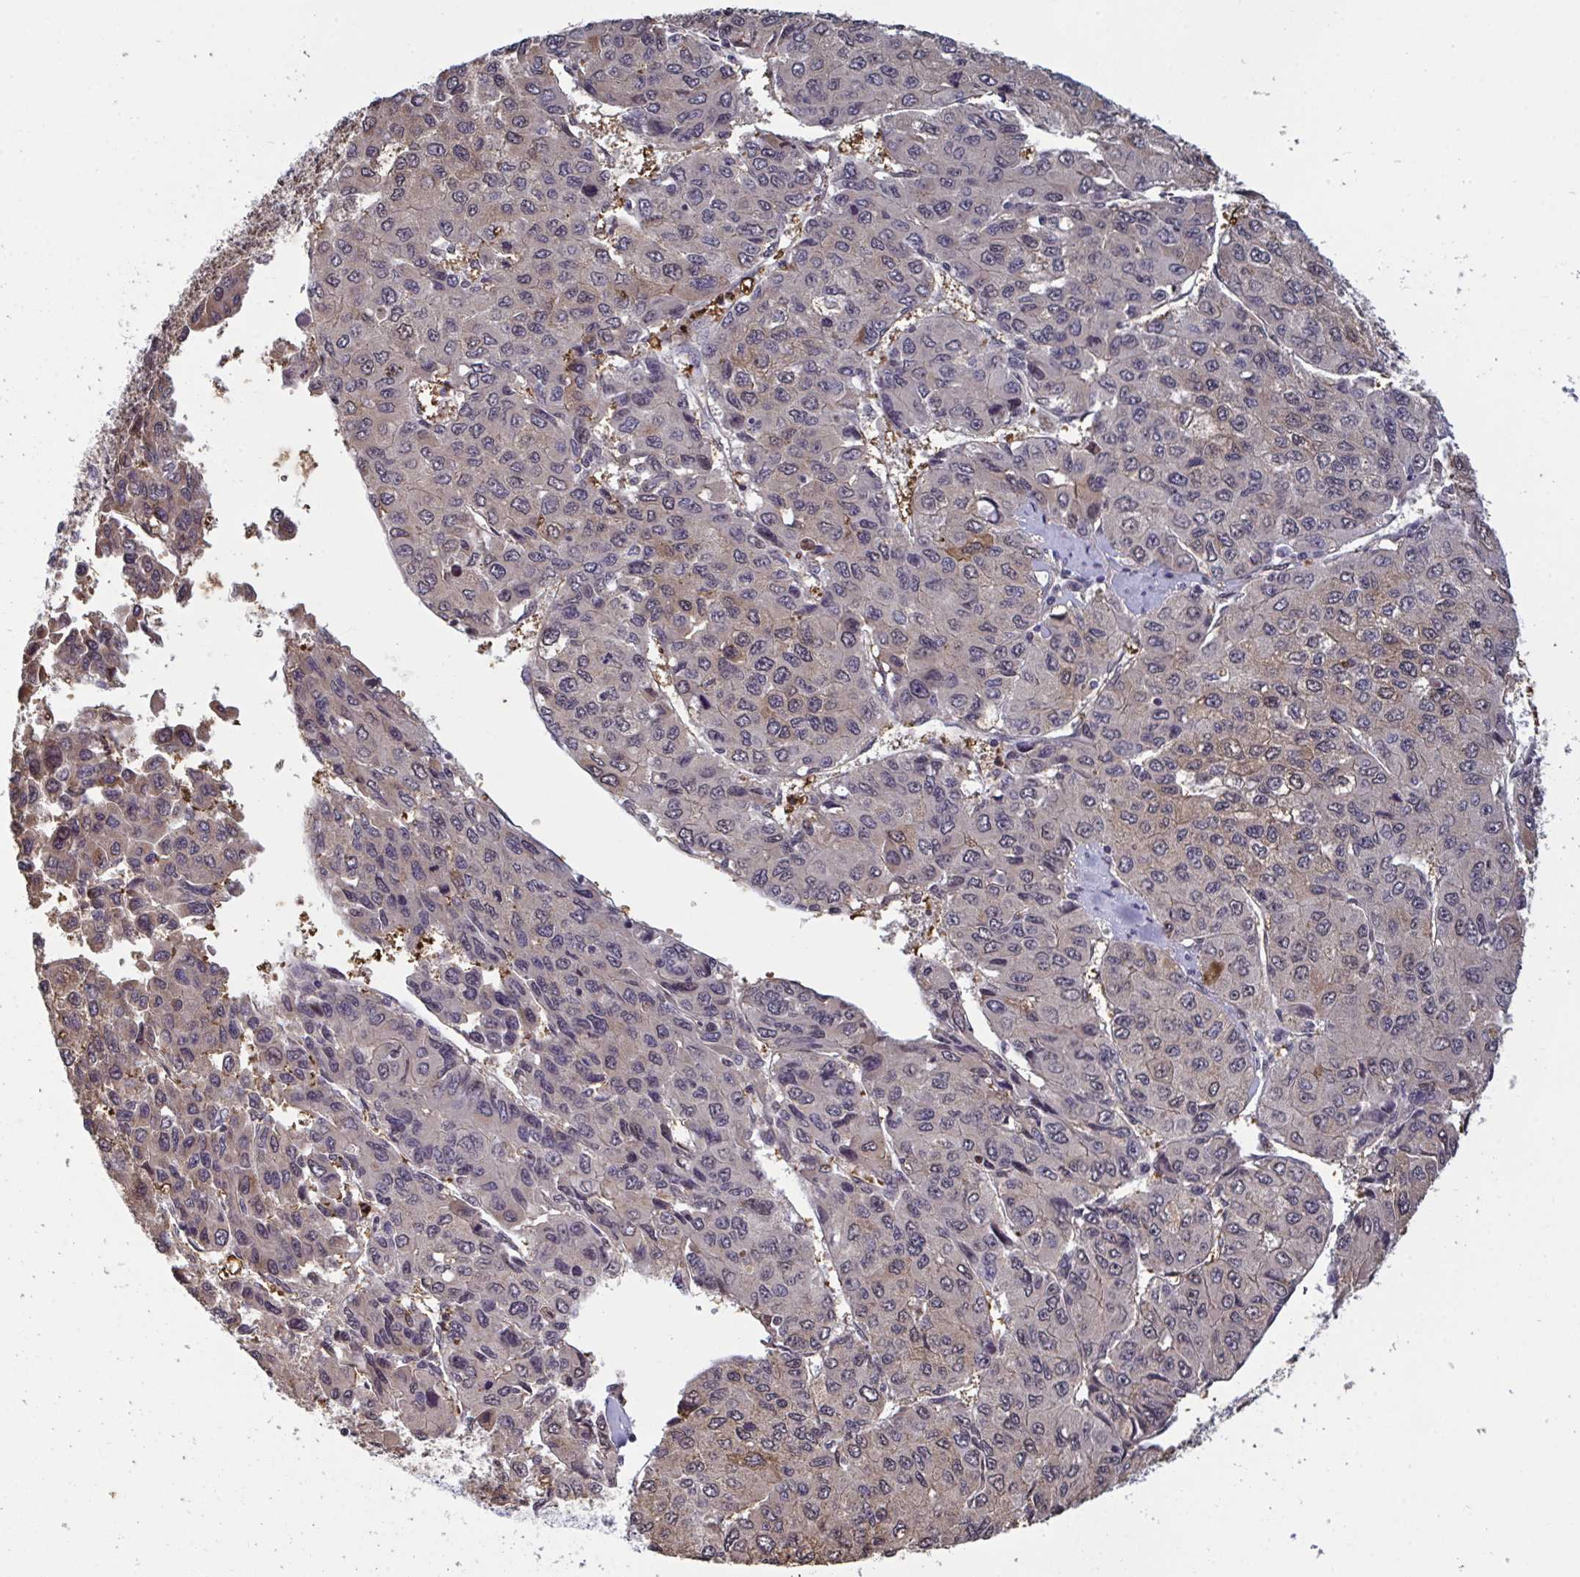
{"staining": {"intensity": "moderate", "quantity": "<25%", "location": "cytoplasmic/membranous"}, "tissue": "liver cancer", "cell_type": "Tumor cells", "image_type": "cancer", "snomed": [{"axis": "morphology", "description": "Carcinoma, Hepatocellular, NOS"}, {"axis": "topography", "description": "Liver"}], "caption": "Immunohistochemistry histopathology image of neoplastic tissue: hepatocellular carcinoma (liver) stained using immunohistochemistry reveals low levels of moderate protein expression localized specifically in the cytoplasmic/membranous of tumor cells, appearing as a cytoplasmic/membranous brown color.", "gene": "PELI2", "patient": {"sex": "female", "age": 66}}